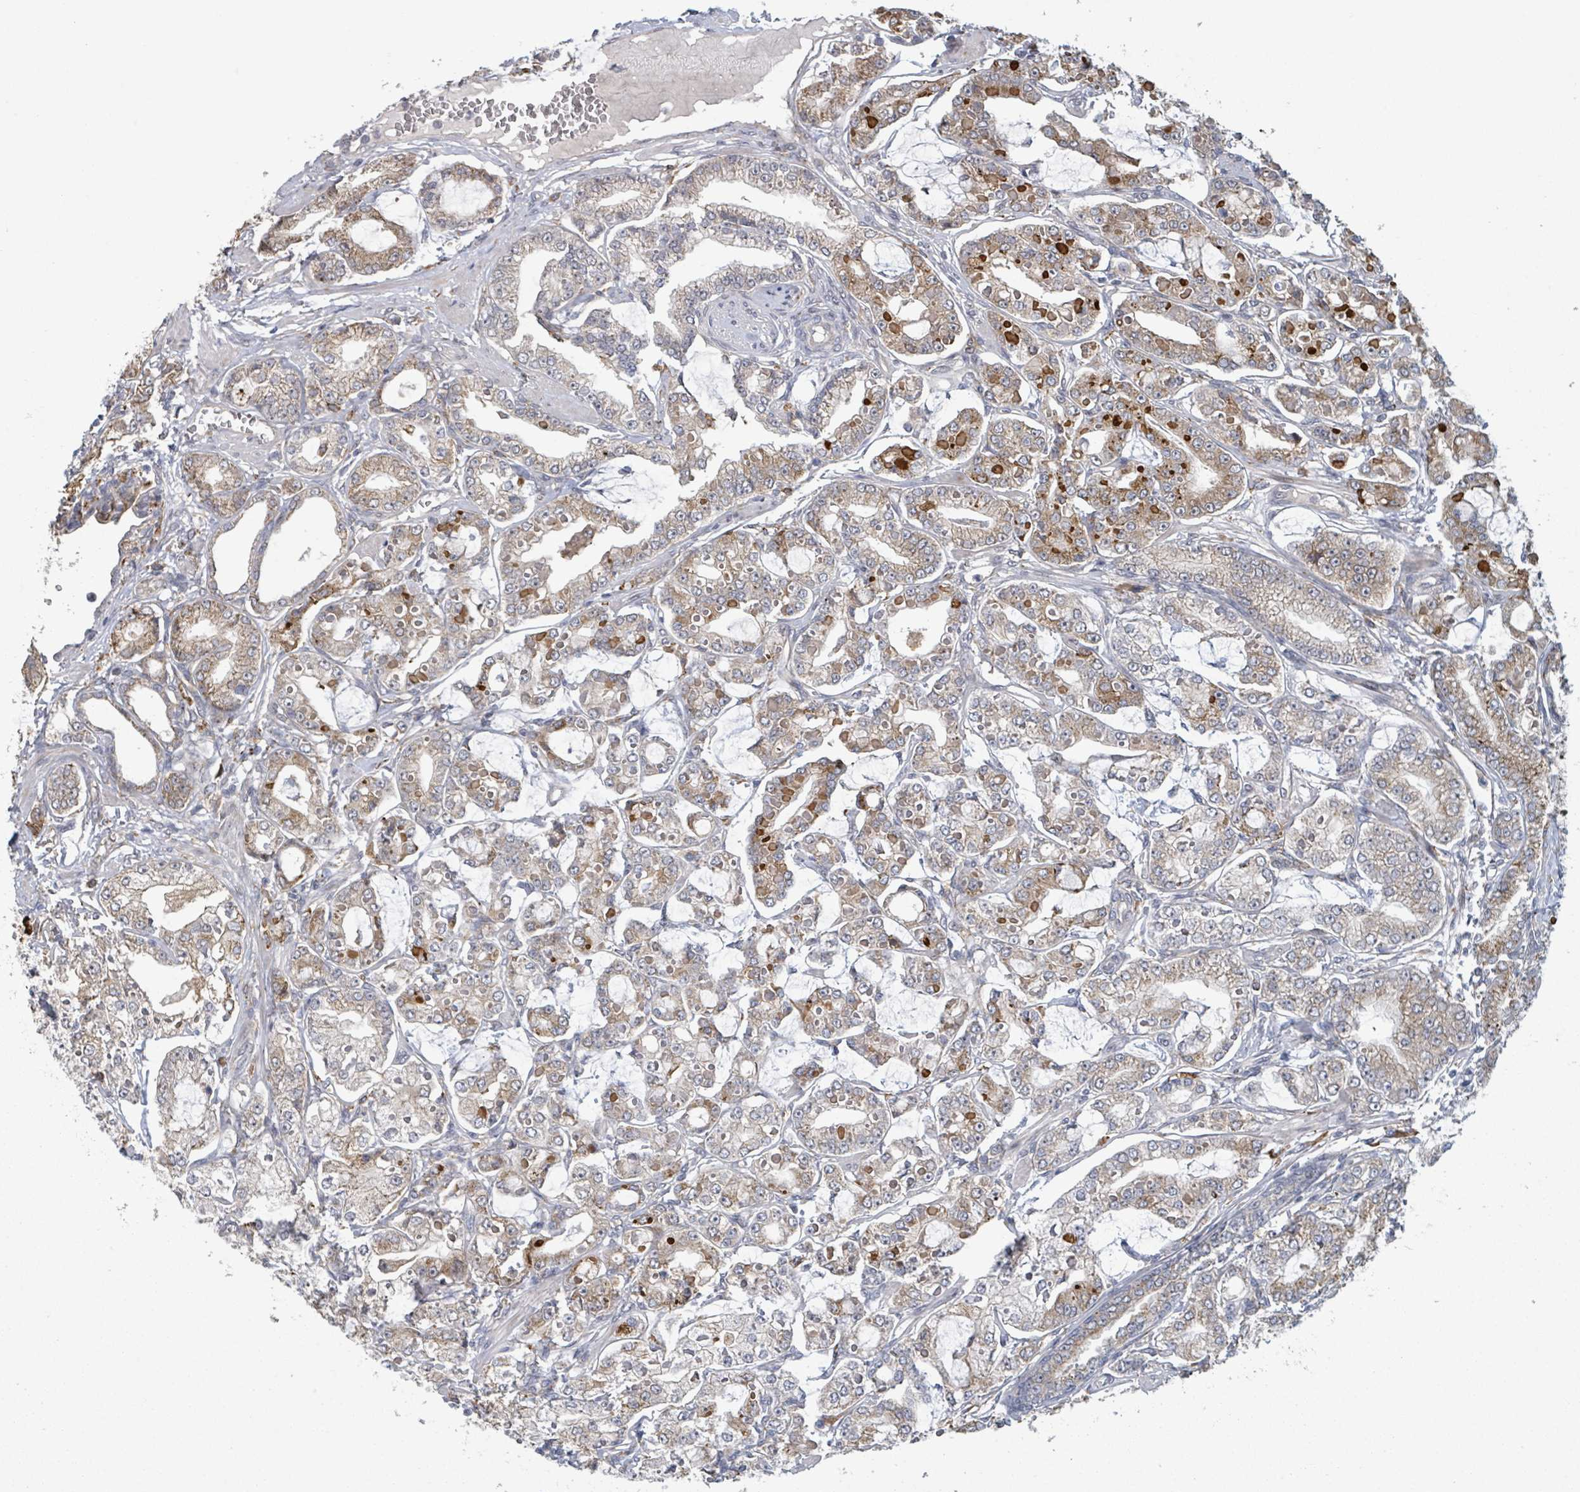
{"staining": {"intensity": "moderate", "quantity": "25%-75%", "location": "cytoplasmic/membranous"}, "tissue": "prostate cancer", "cell_type": "Tumor cells", "image_type": "cancer", "snomed": [{"axis": "morphology", "description": "Adenocarcinoma, High grade"}, {"axis": "topography", "description": "Prostate"}], "caption": "Immunohistochemistry (IHC) of prostate cancer demonstrates medium levels of moderate cytoplasmic/membranous staining in approximately 25%-75% of tumor cells. Immunohistochemistry stains the protein of interest in brown and the nuclei are stained blue.", "gene": "SHROOM2", "patient": {"sex": "male", "age": 71}}